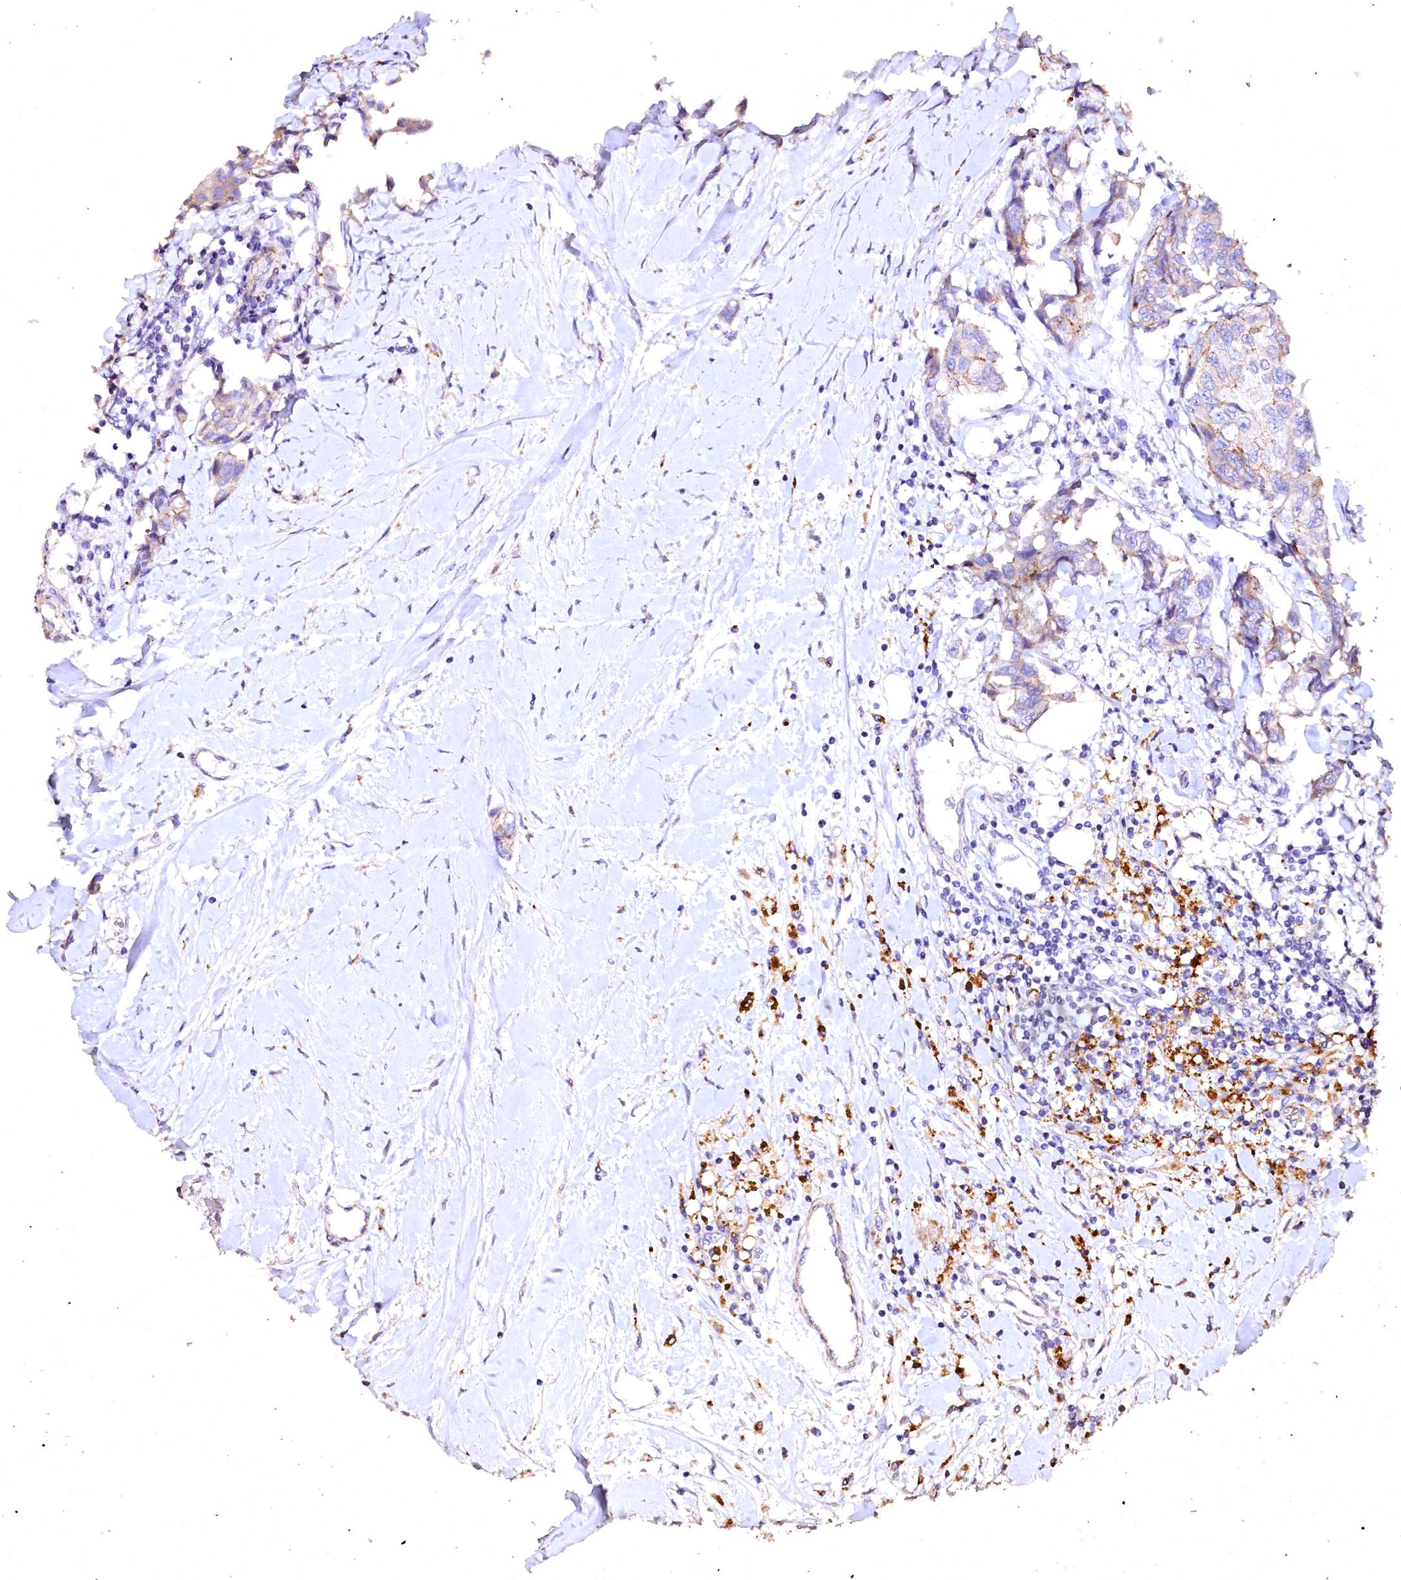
{"staining": {"intensity": "weak", "quantity": "<25%", "location": "cytoplasmic/membranous"}, "tissue": "breast cancer", "cell_type": "Tumor cells", "image_type": "cancer", "snomed": [{"axis": "morphology", "description": "Duct carcinoma"}, {"axis": "topography", "description": "Breast"}], "caption": "Image shows no protein staining in tumor cells of breast intraductal carcinoma tissue.", "gene": "VPS36", "patient": {"sex": "female", "age": 80}}